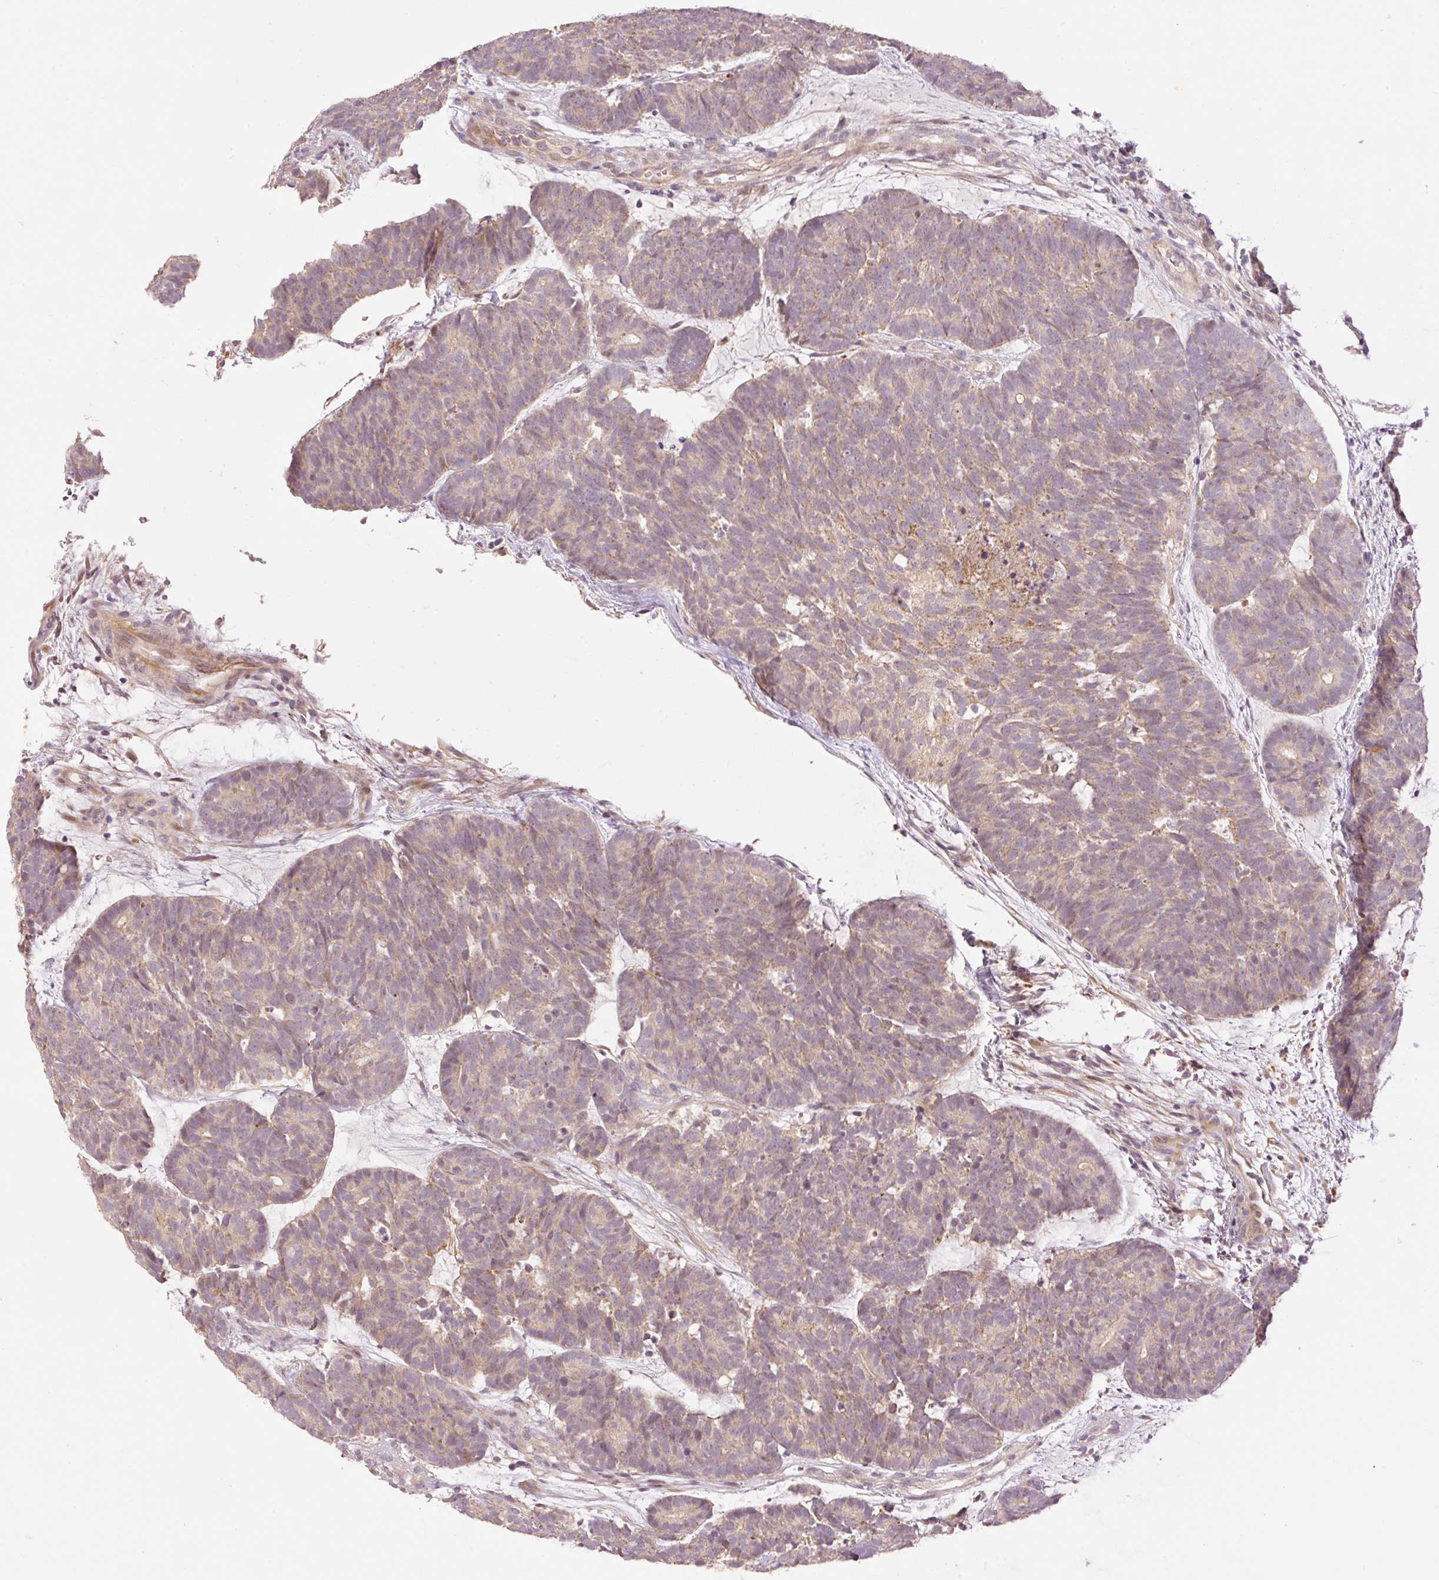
{"staining": {"intensity": "weak", "quantity": "25%-75%", "location": "cytoplasmic/membranous"}, "tissue": "head and neck cancer", "cell_type": "Tumor cells", "image_type": "cancer", "snomed": [{"axis": "morphology", "description": "Adenocarcinoma, NOS"}, {"axis": "topography", "description": "Head-Neck"}], "caption": "High-power microscopy captured an immunohistochemistry histopathology image of head and neck adenocarcinoma, revealing weak cytoplasmic/membranous staining in about 25%-75% of tumor cells.", "gene": "SLC29A3", "patient": {"sex": "female", "age": 81}}